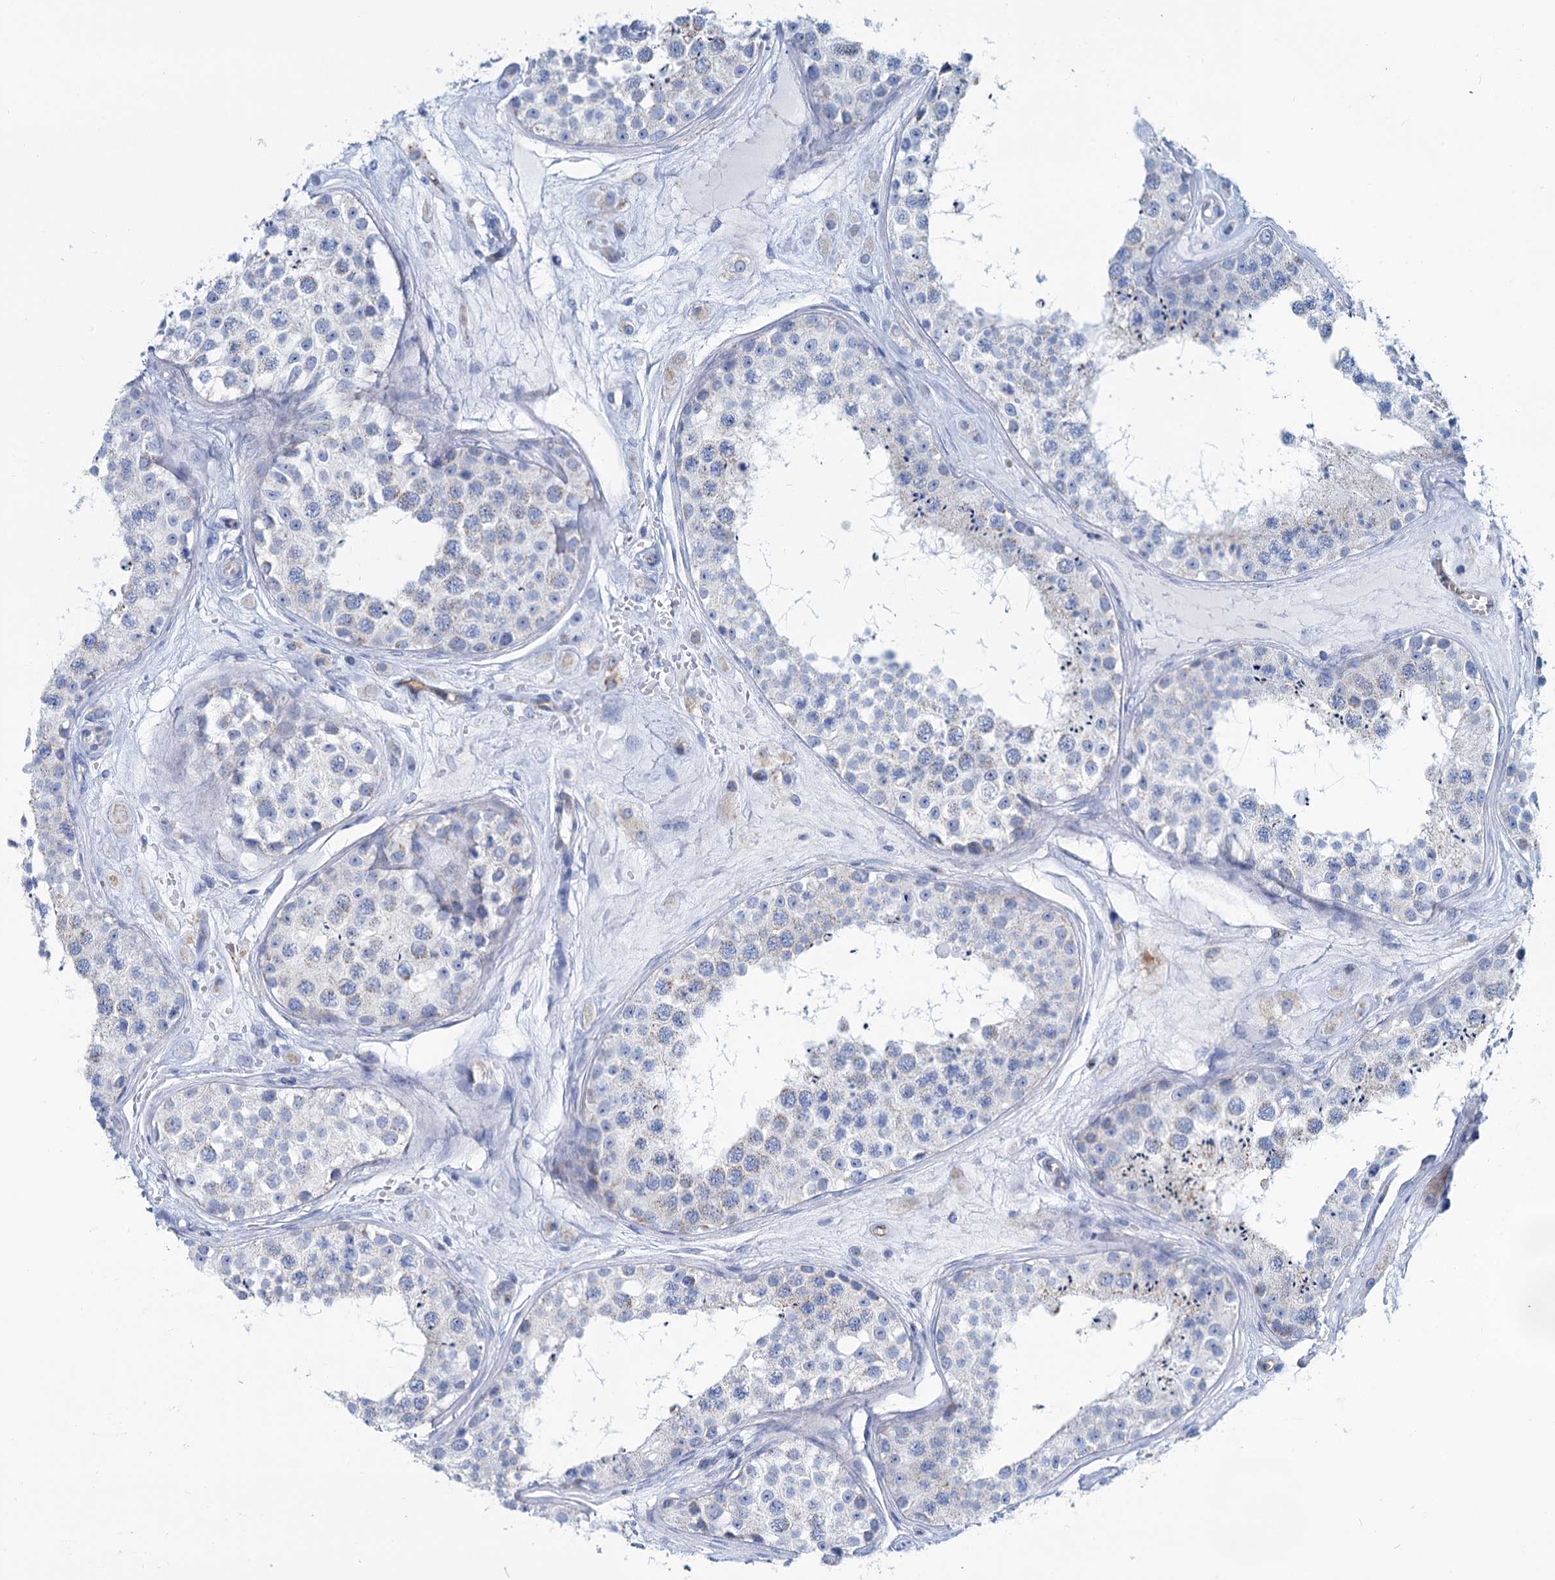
{"staining": {"intensity": "negative", "quantity": "none", "location": "none"}, "tissue": "testis", "cell_type": "Cells in seminiferous ducts", "image_type": "normal", "snomed": [{"axis": "morphology", "description": "Normal tissue, NOS"}, {"axis": "topography", "description": "Testis"}], "caption": "Cells in seminiferous ducts show no significant protein expression in benign testis. Brightfield microscopy of IHC stained with DAB (brown) and hematoxylin (blue), captured at high magnification.", "gene": "SLC1A3", "patient": {"sex": "male", "age": 25}}